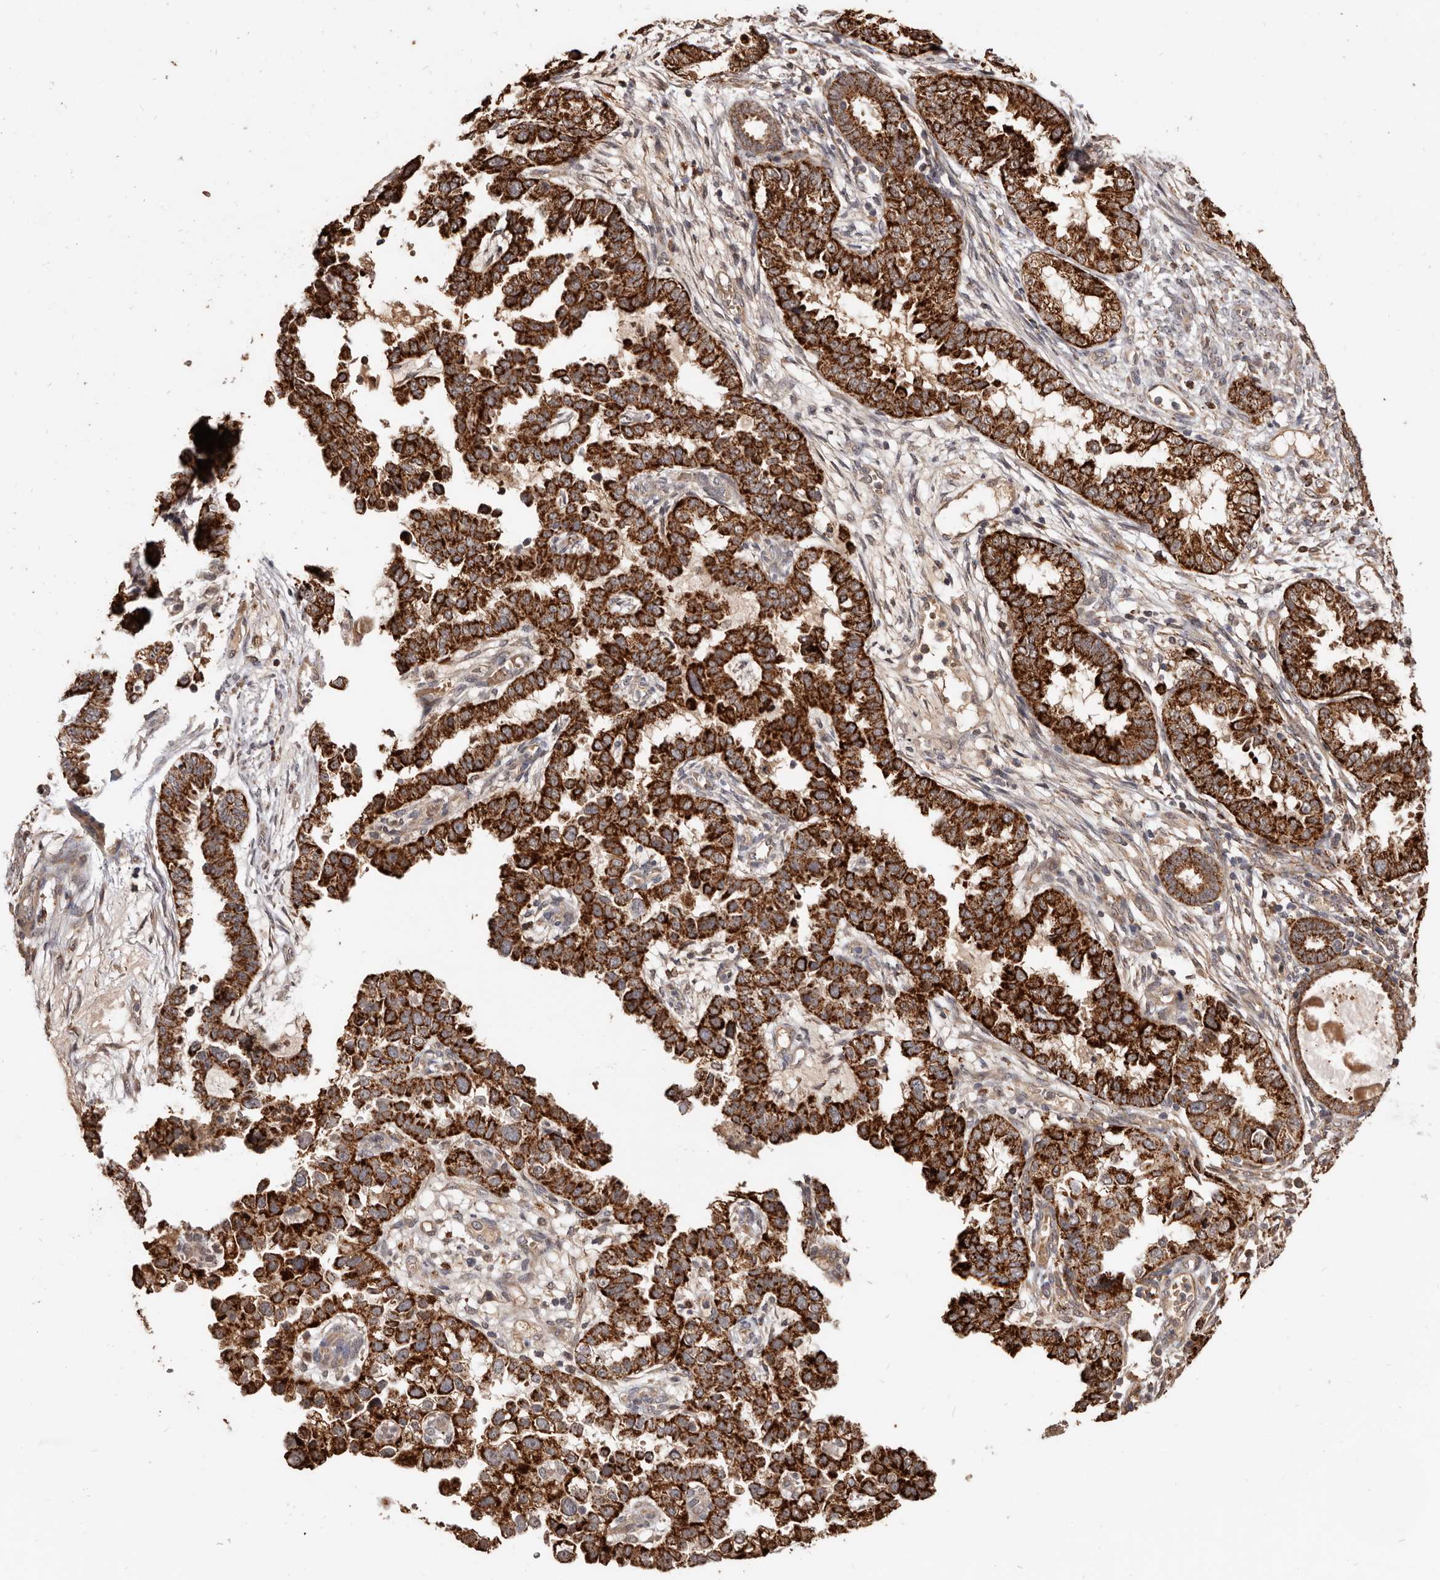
{"staining": {"intensity": "strong", "quantity": ">75%", "location": "cytoplasmic/membranous"}, "tissue": "endometrial cancer", "cell_type": "Tumor cells", "image_type": "cancer", "snomed": [{"axis": "morphology", "description": "Adenocarcinoma, NOS"}, {"axis": "topography", "description": "Endometrium"}], "caption": "DAB (3,3'-diaminobenzidine) immunohistochemical staining of human endometrial cancer displays strong cytoplasmic/membranous protein staining in about >75% of tumor cells.", "gene": "AKAP7", "patient": {"sex": "female", "age": 85}}